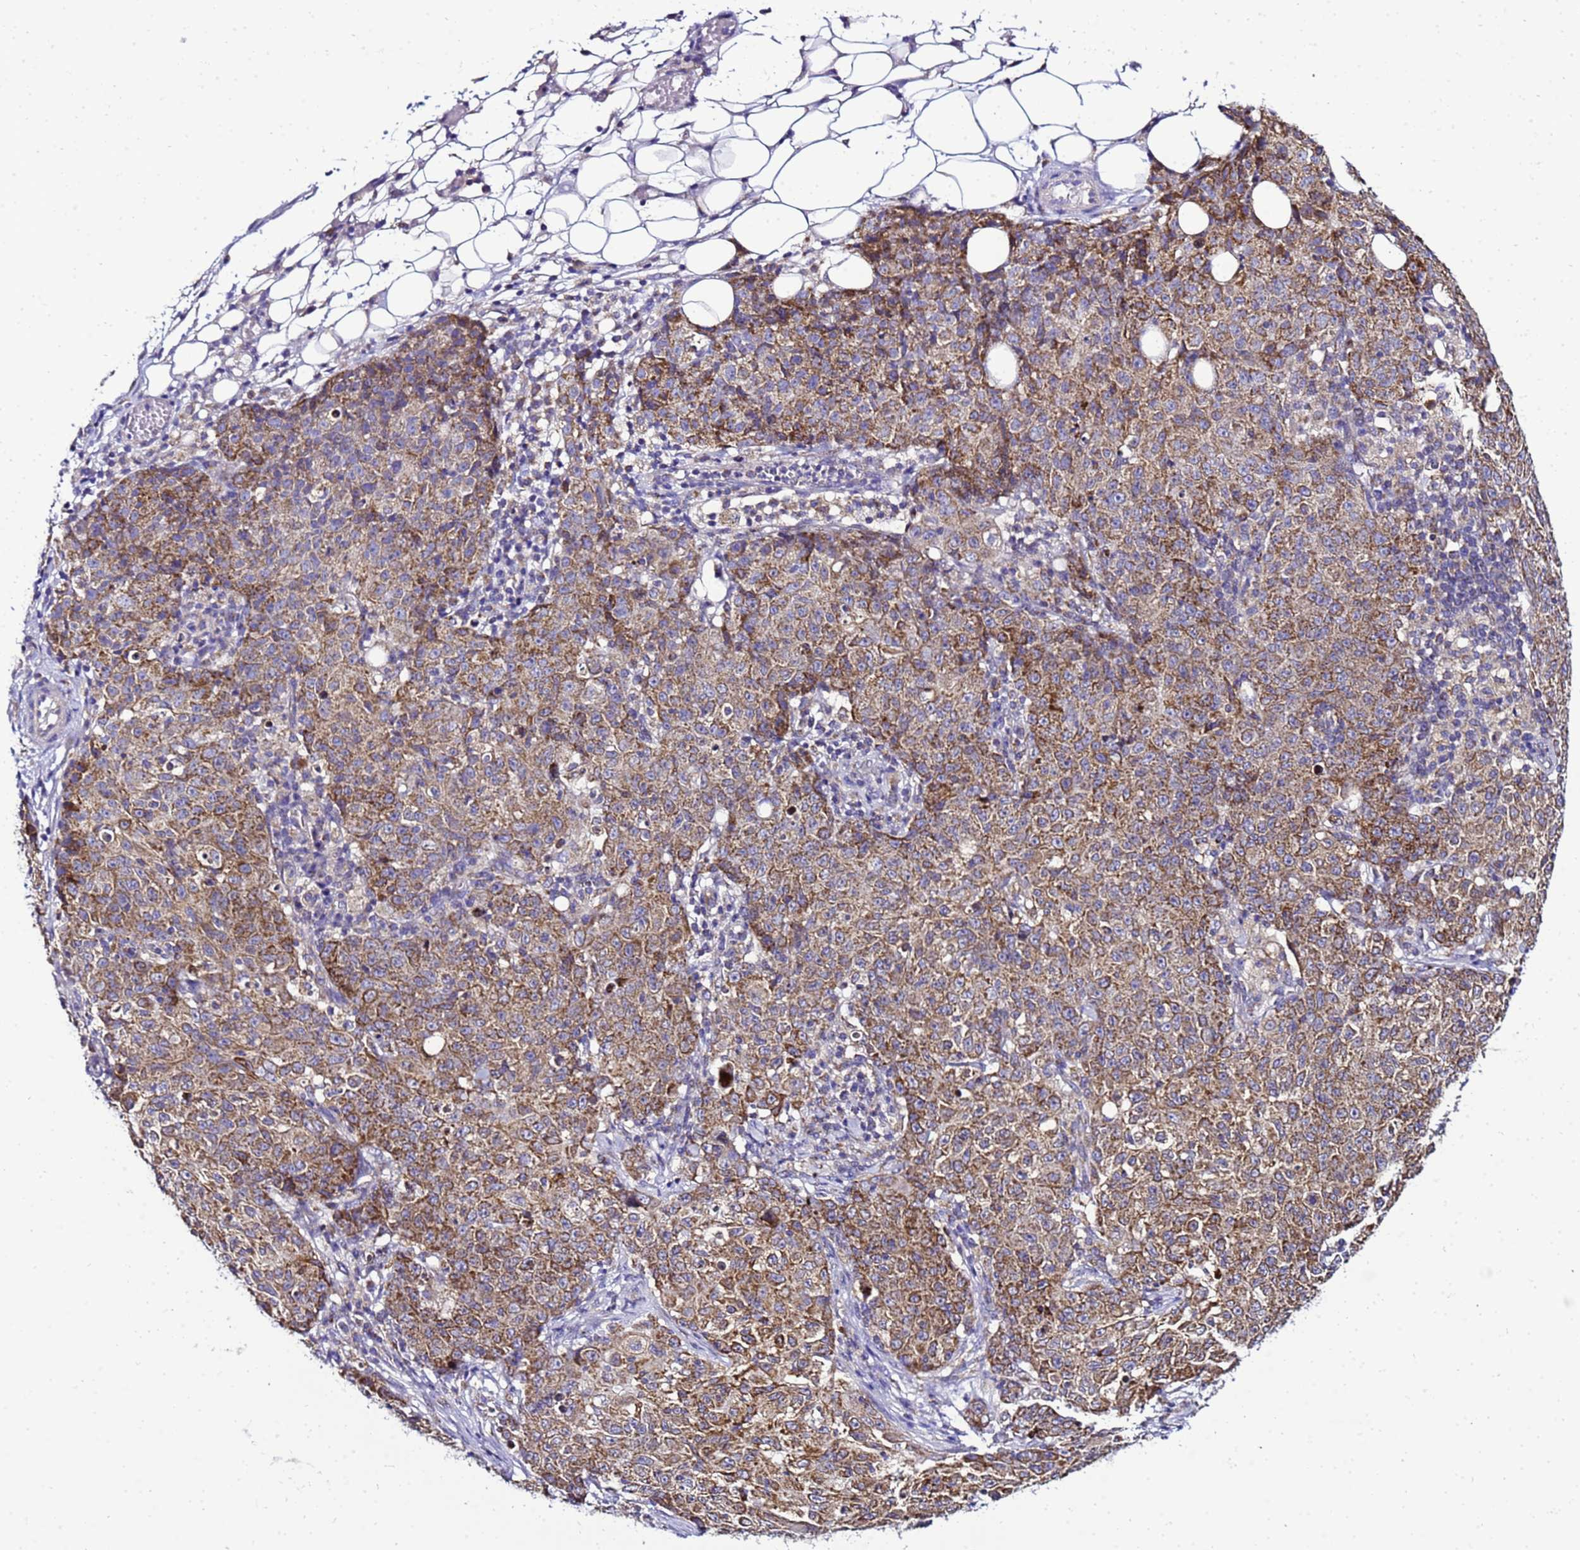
{"staining": {"intensity": "moderate", "quantity": ">75%", "location": "cytoplasmic/membranous"}, "tissue": "ovarian cancer", "cell_type": "Tumor cells", "image_type": "cancer", "snomed": [{"axis": "morphology", "description": "Carcinoma, endometroid"}, {"axis": "topography", "description": "Ovary"}], "caption": "A micrograph of ovarian cancer stained for a protein exhibits moderate cytoplasmic/membranous brown staining in tumor cells. (Brightfield microscopy of DAB IHC at high magnification).", "gene": "HIGD2A", "patient": {"sex": "female", "age": 42}}